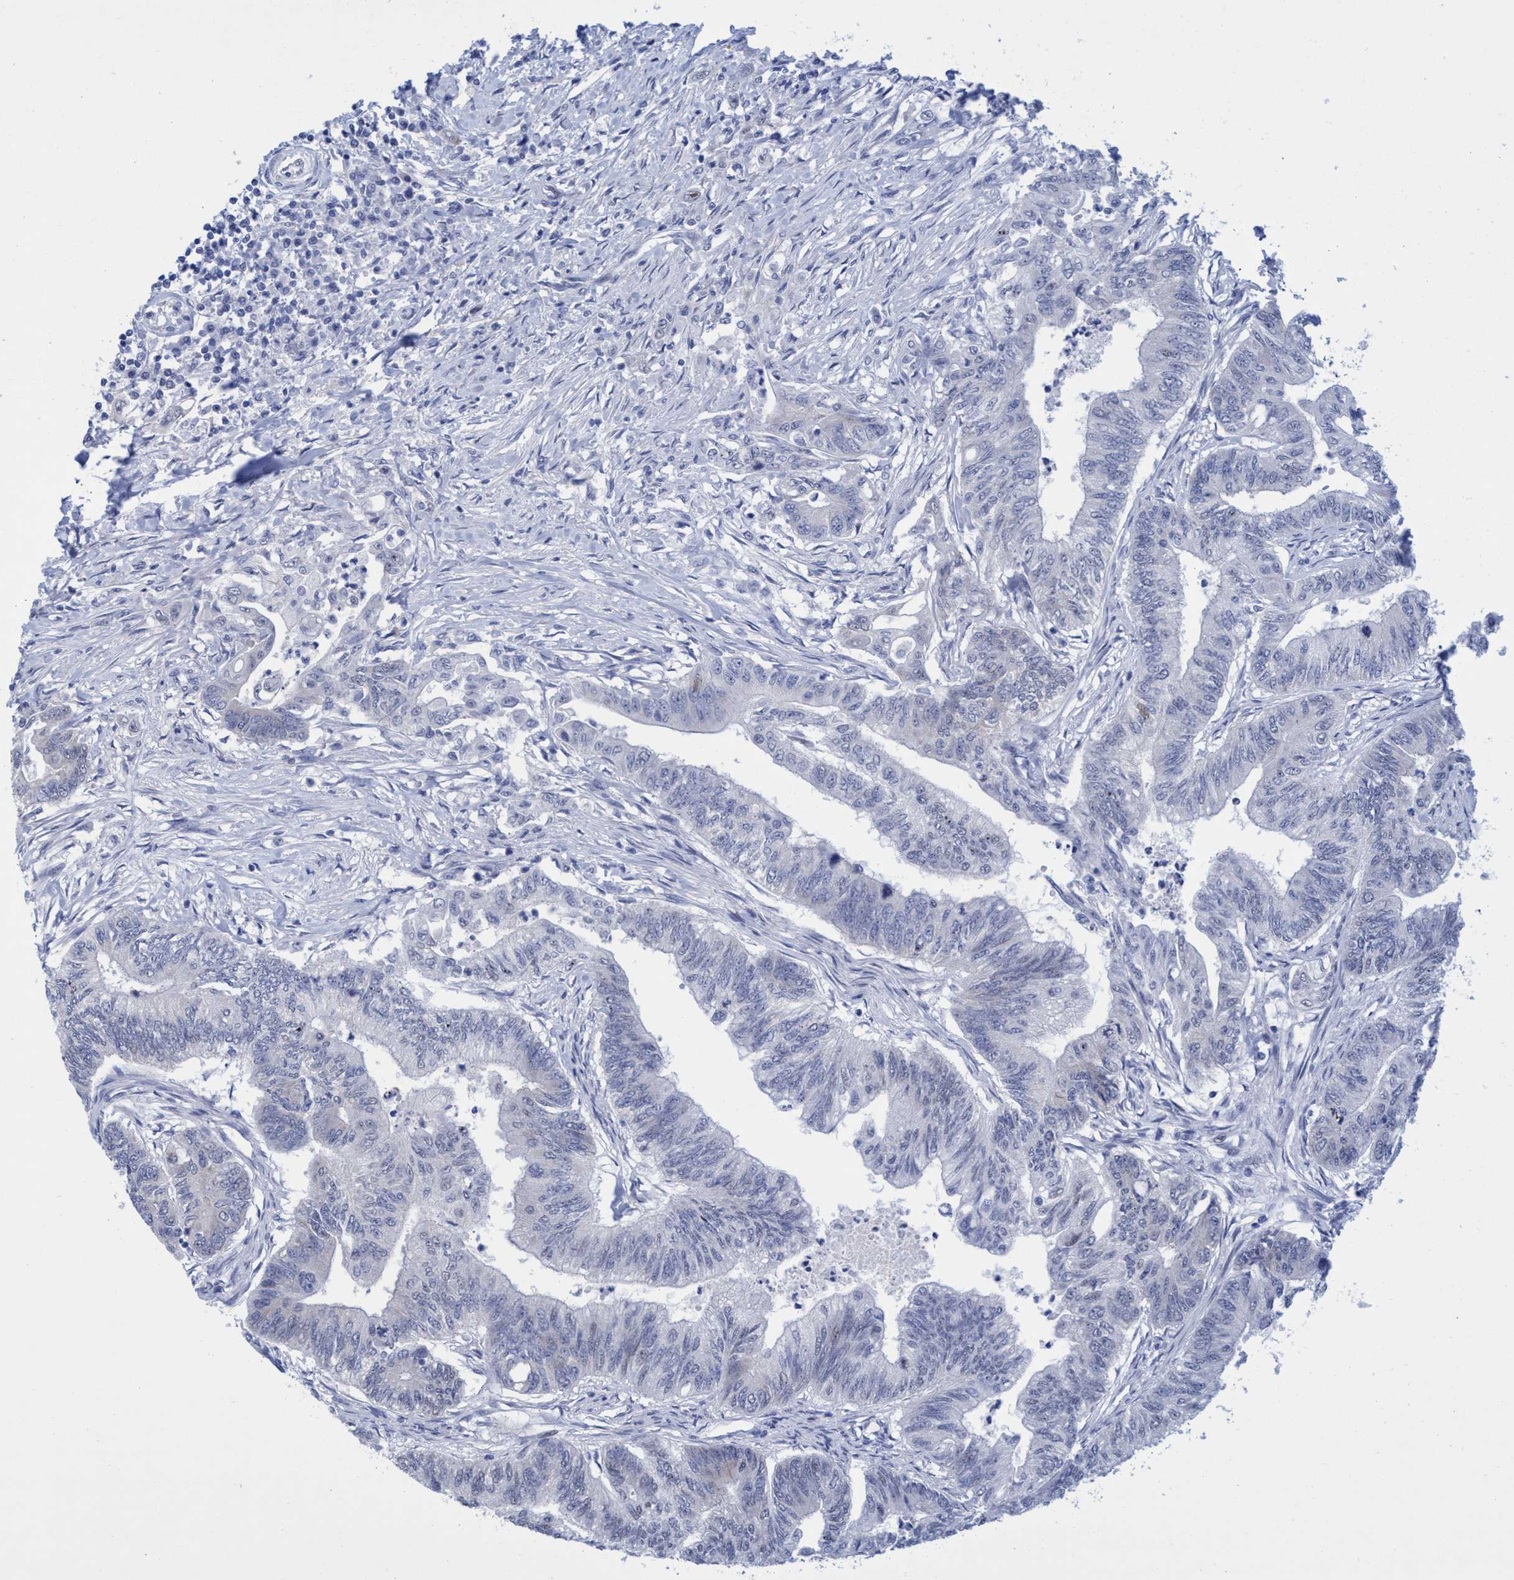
{"staining": {"intensity": "negative", "quantity": "none", "location": "none"}, "tissue": "colorectal cancer", "cell_type": "Tumor cells", "image_type": "cancer", "snomed": [{"axis": "morphology", "description": "Adenoma, NOS"}, {"axis": "morphology", "description": "Adenocarcinoma, NOS"}, {"axis": "topography", "description": "Colon"}], "caption": "Immunohistochemical staining of colorectal adenocarcinoma reveals no significant staining in tumor cells. The staining was performed using DAB (3,3'-diaminobenzidine) to visualize the protein expression in brown, while the nuclei were stained in blue with hematoxylin (Magnification: 20x).", "gene": "R3HCC1", "patient": {"sex": "male", "age": 79}}